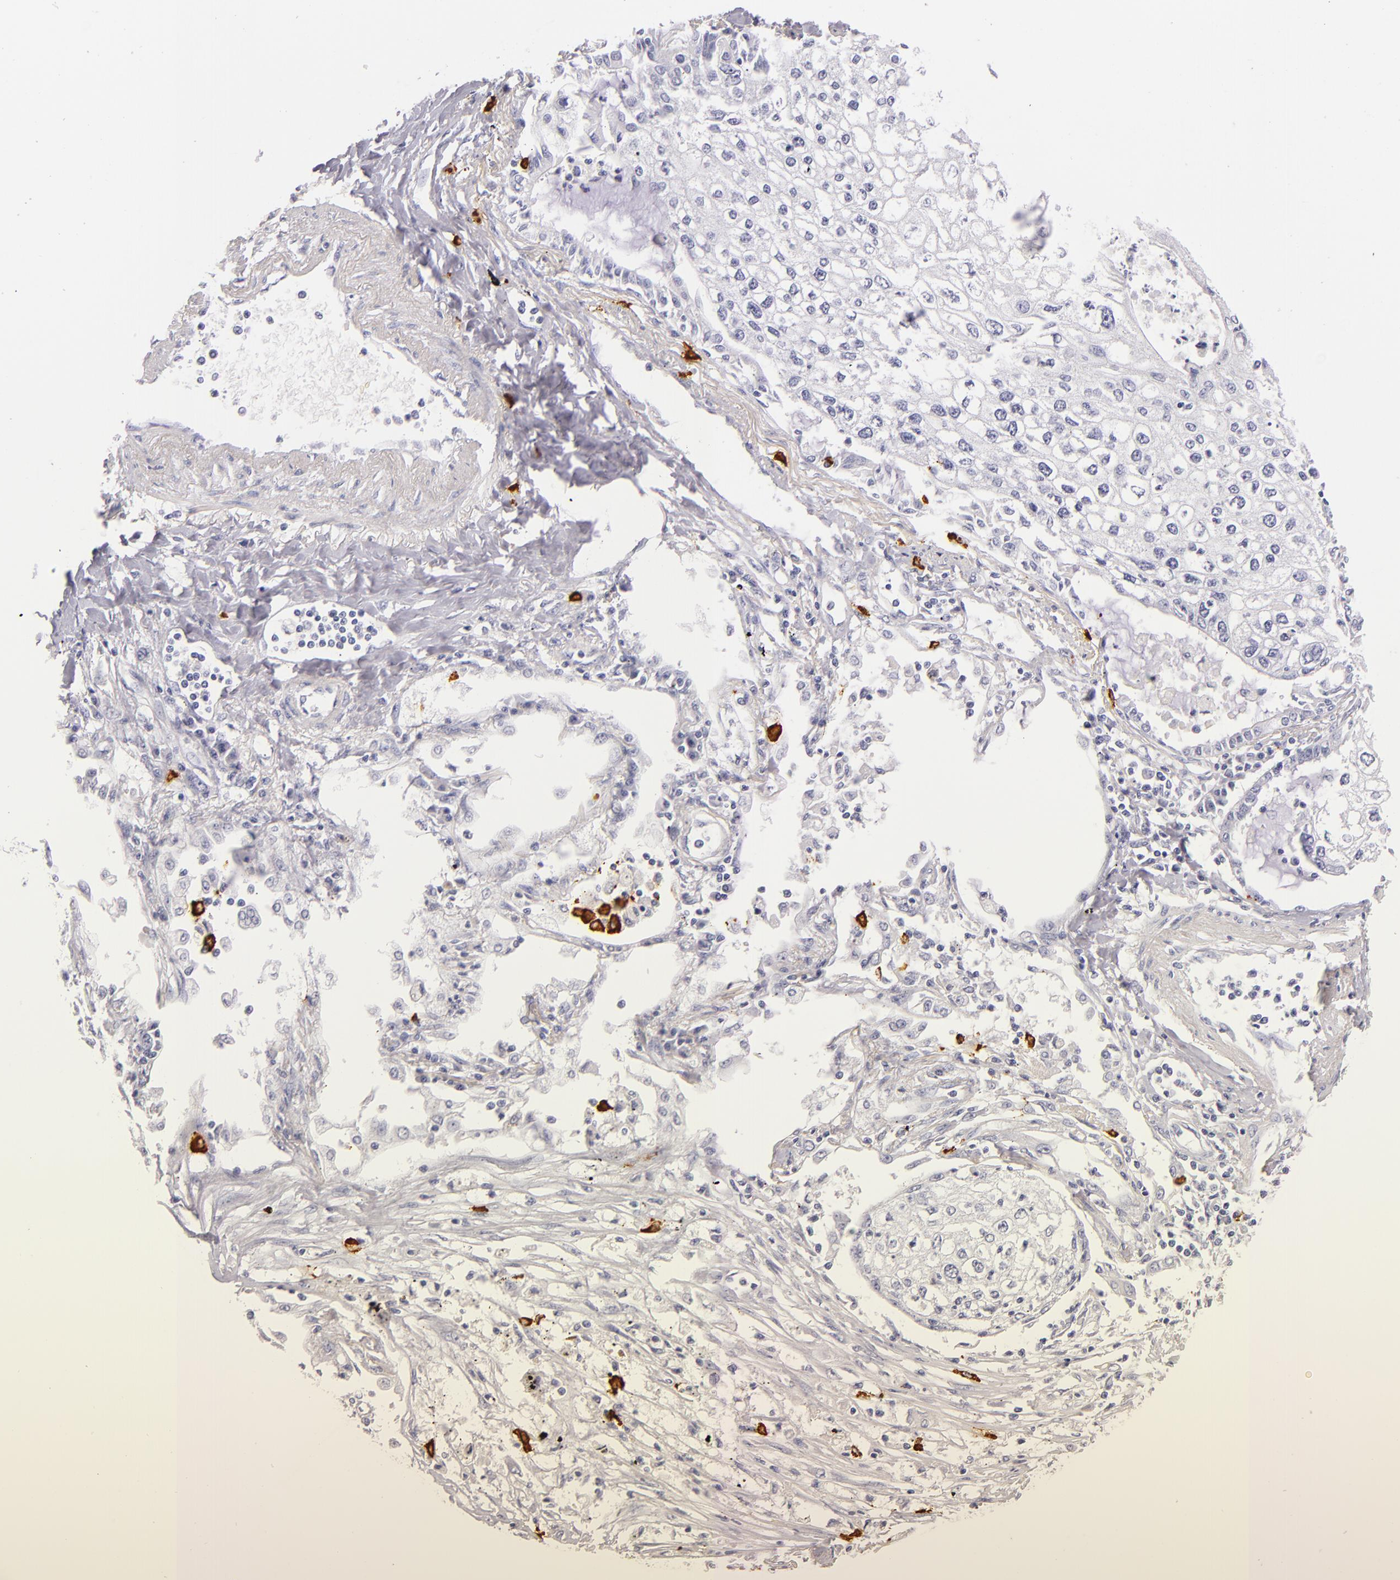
{"staining": {"intensity": "negative", "quantity": "none", "location": "none"}, "tissue": "lung cancer", "cell_type": "Tumor cells", "image_type": "cancer", "snomed": [{"axis": "morphology", "description": "Squamous cell carcinoma, NOS"}, {"axis": "topography", "description": "Lung"}], "caption": "Immunohistochemistry photomicrograph of neoplastic tissue: human lung cancer stained with DAB (3,3'-diaminobenzidine) displays no significant protein expression in tumor cells.", "gene": "TPSD1", "patient": {"sex": "male", "age": 75}}